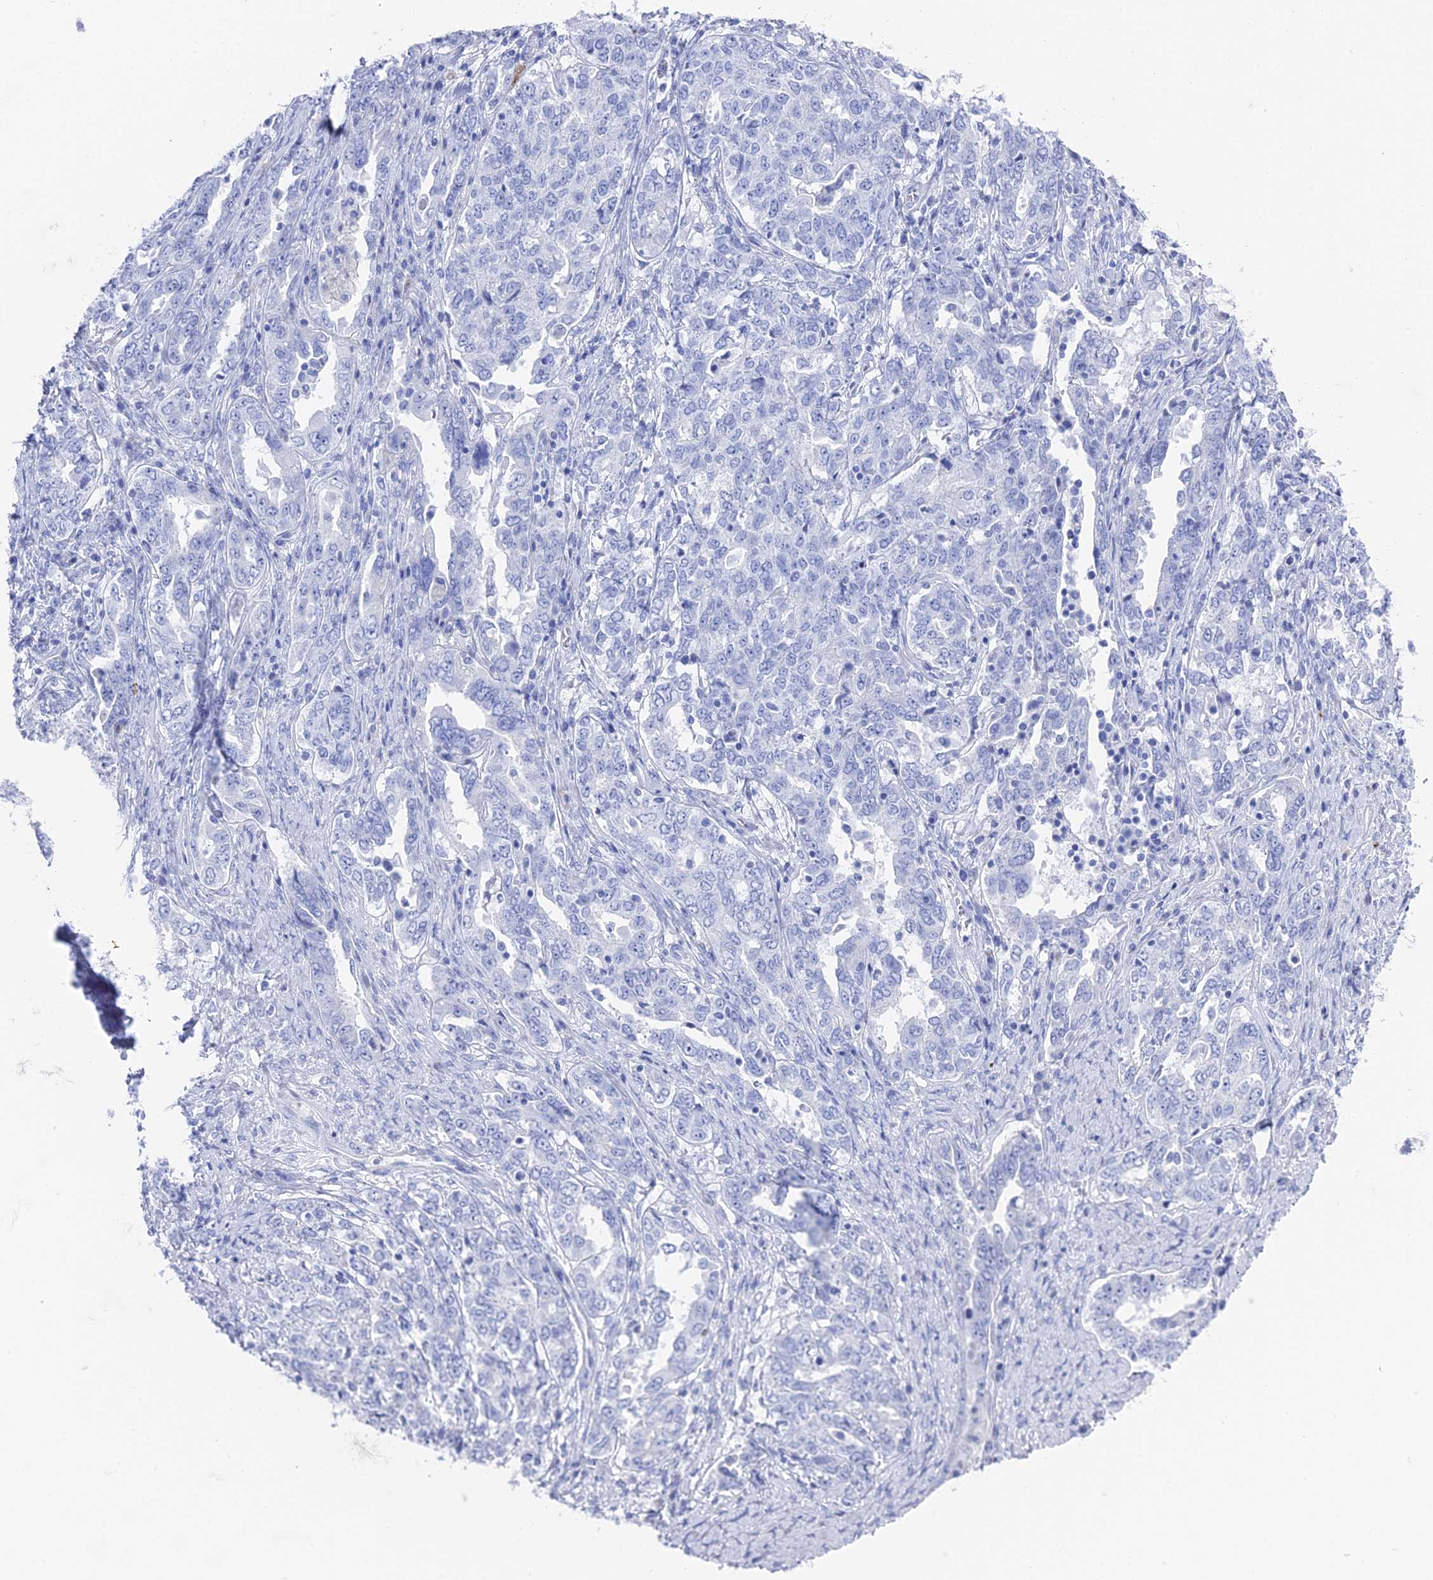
{"staining": {"intensity": "negative", "quantity": "none", "location": "none"}, "tissue": "ovarian cancer", "cell_type": "Tumor cells", "image_type": "cancer", "snomed": [{"axis": "morphology", "description": "Carcinoma, endometroid"}, {"axis": "topography", "description": "Ovary"}], "caption": "Immunohistochemical staining of human endometroid carcinoma (ovarian) exhibits no significant expression in tumor cells.", "gene": "ENPP3", "patient": {"sex": "female", "age": 62}}